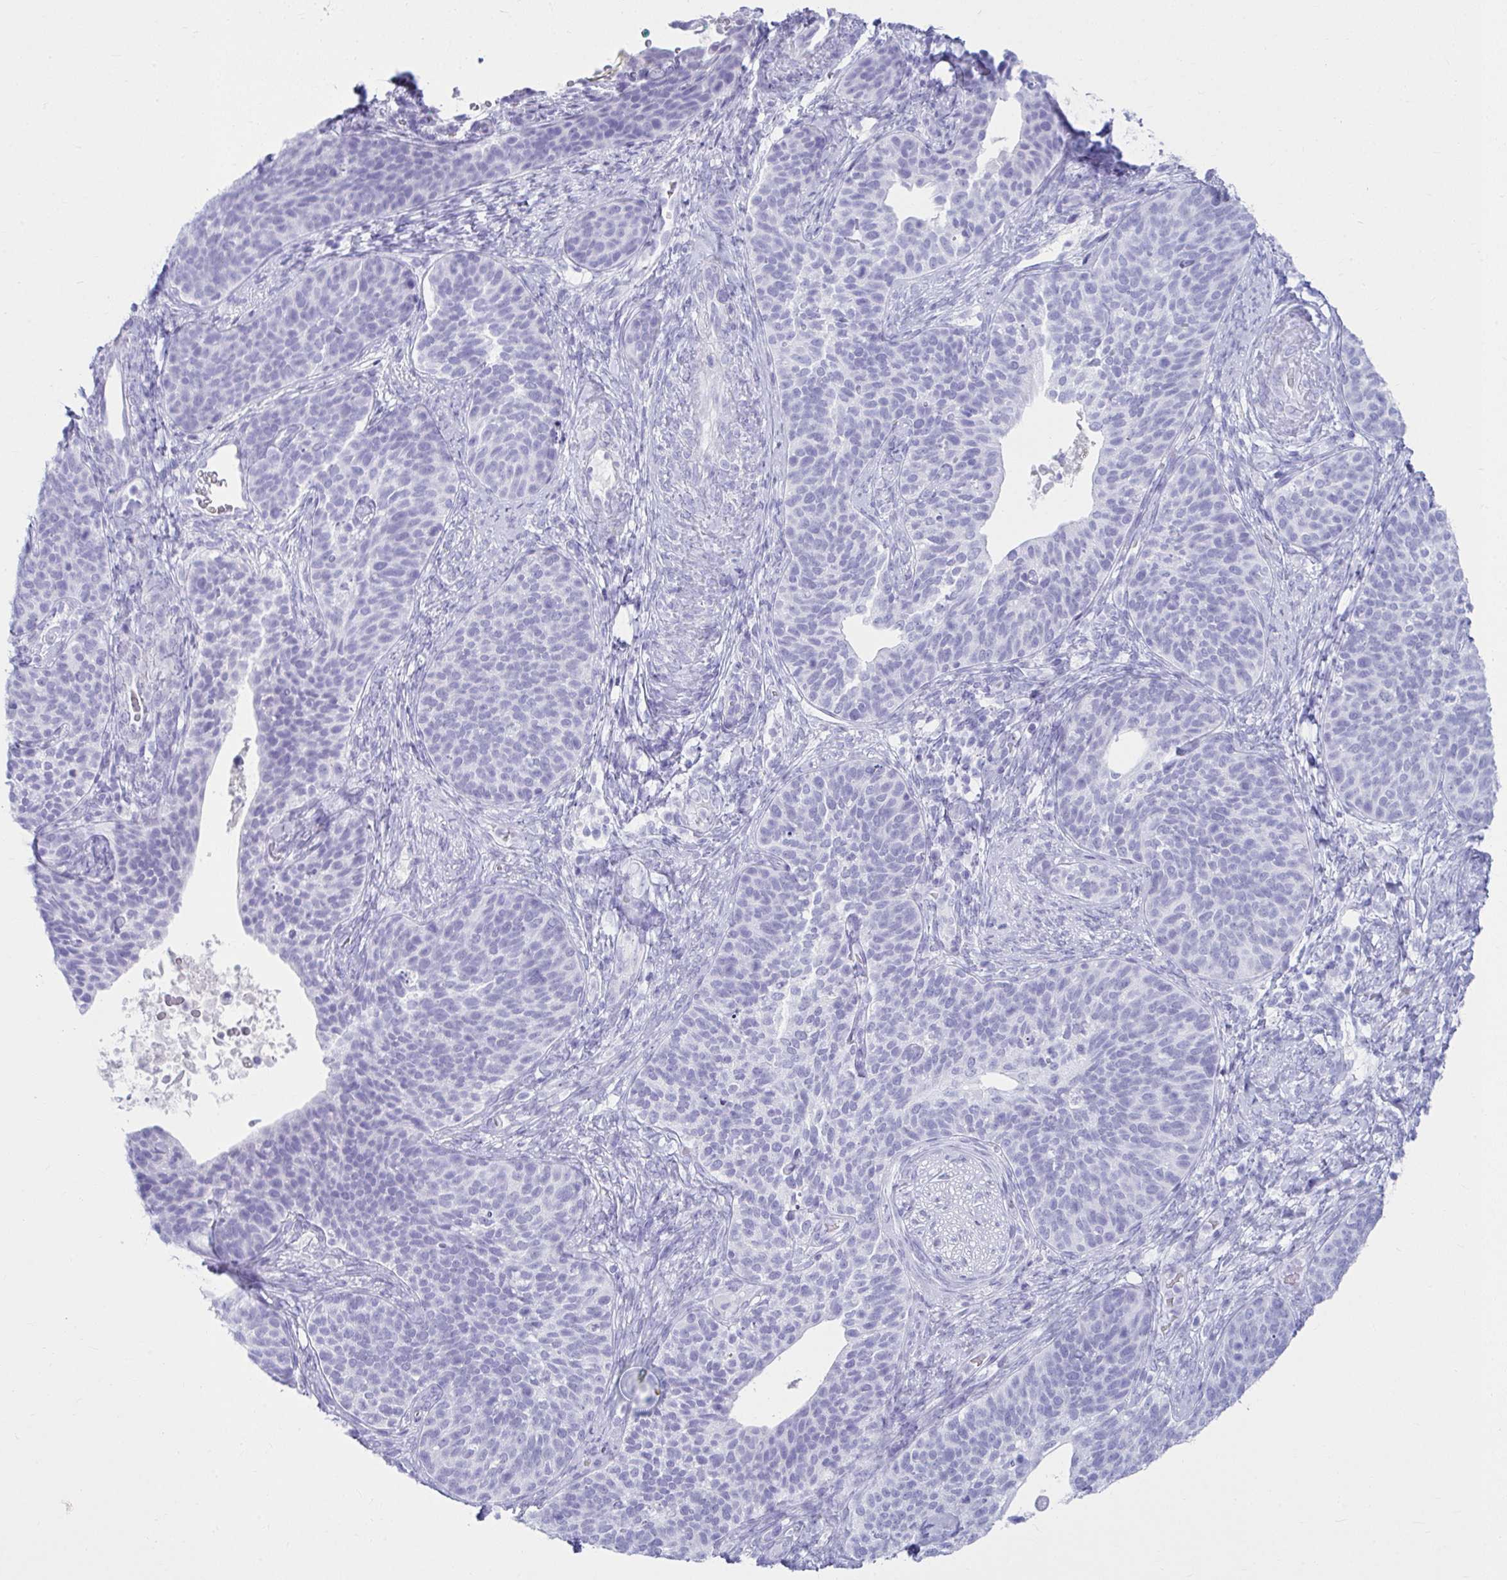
{"staining": {"intensity": "negative", "quantity": "none", "location": "none"}, "tissue": "cervical cancer", "cell_type": "Tumor cells", "image_type": "cancer", "snomed": [{"axis": "morphology", "description": "Squamous cell carcinoma, NOS"}, {"axis": "topography", "description": "Cervix"}], "caption": "The micrograph shows no significant positivity in tumor cells of cervical cancer.", "gene": "ATP4B", "patient": {"sex": "female", "age": 69}}